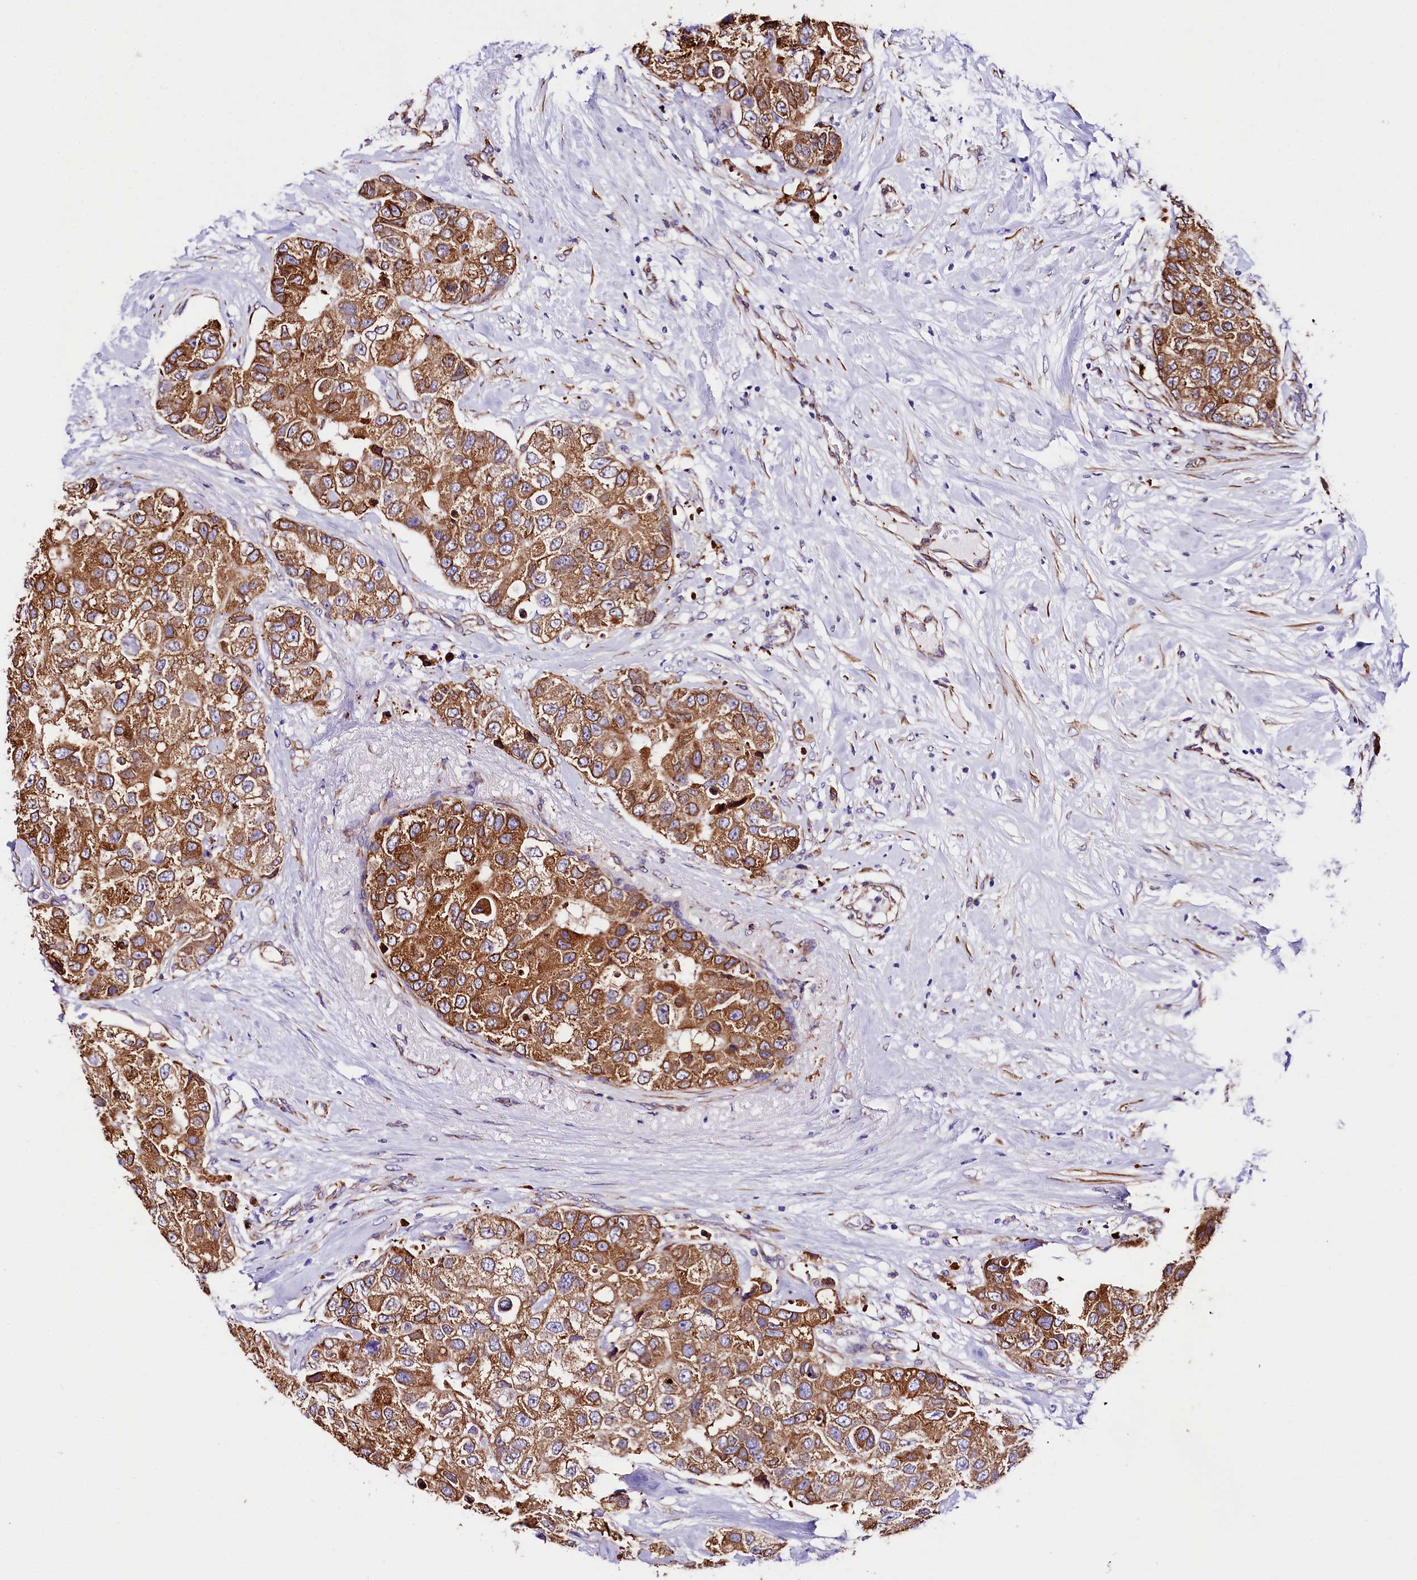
{"staining": {"intensity": "moderate", "quantity": ">75%", "location": "cytoplasmic/membranous"}, "tissue": "breast cancer", "cell_type": "Tumor cells", "image_type": "cancer", "snomed": [{"axis": "morphology", "description": "Duct carcinoma"}, {"axis": "topography", "description": "Breast"}], "caption": "Immunohistochemical staining of human intraductal carcinoma (breast) displays moderate cytoplasmic/membranous protein expression in approximately >75% of tumor cells. The staining is performed using DAB brown chromogen to label protein expression. The nuclei are counter-stained blue using hematoxylin.", "gene": "ITGA1", "patient": {"sex": "female", "age": 62}}